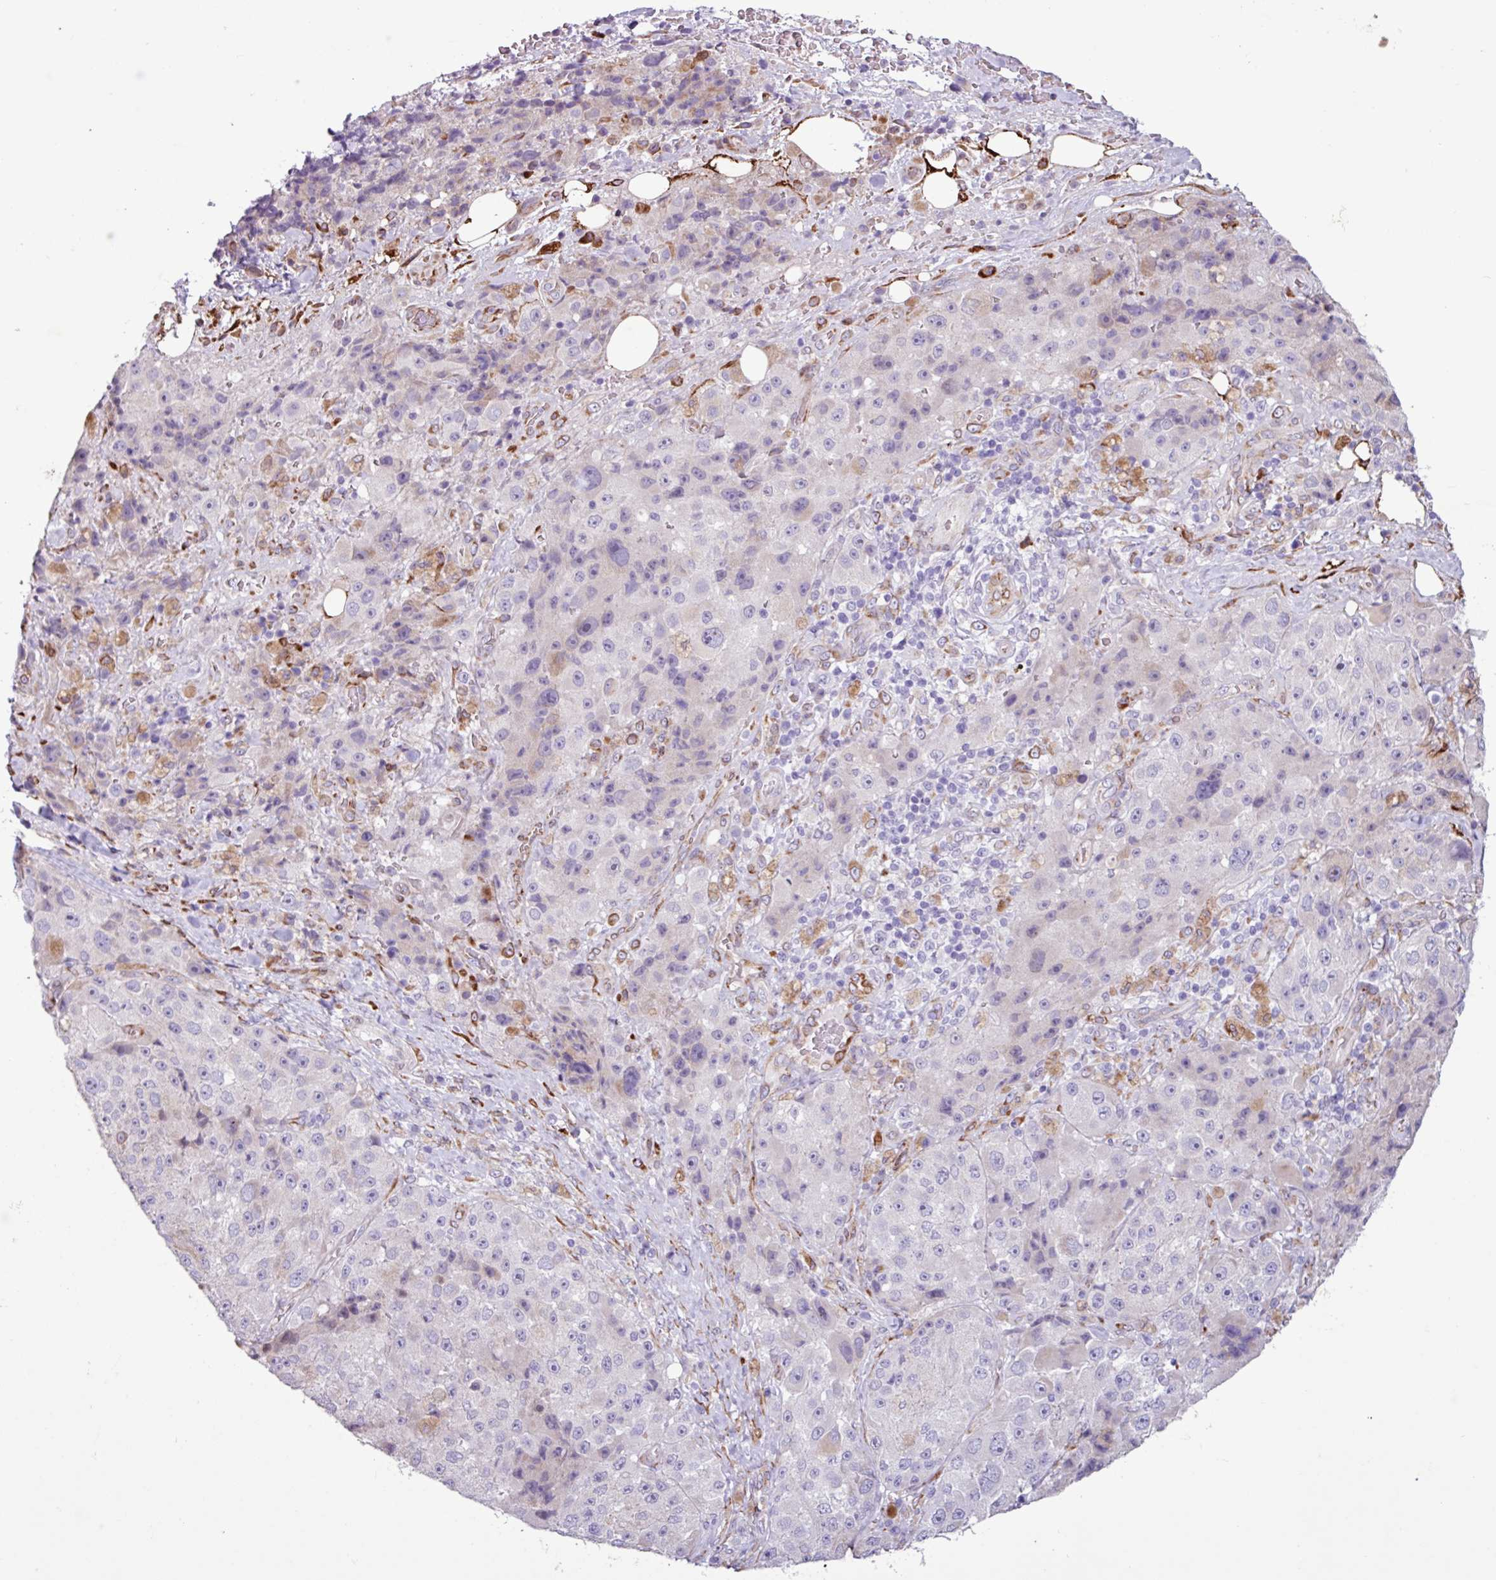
{"staining": {"intensity": "moderate", "quantity": "<25%", "location": "cytoplasmic/membranous"}, "tissue": "melanoma", "cell_type": "Tumor cells", "image_type": "cancer", "snomed": [{"axis": "morphology", "description": "Malignant melanoma, Metastatic site"}, {"axis": "topography", "description": "Lymph node"}], "caption": "This is an image of immunohistochemistry staining of melanoma, which shows moderate staining in the cytoplasmic/membranous of tumor cells.", "gene": "PPP1R35", "patient": {"sex": "male", "age": 62}}